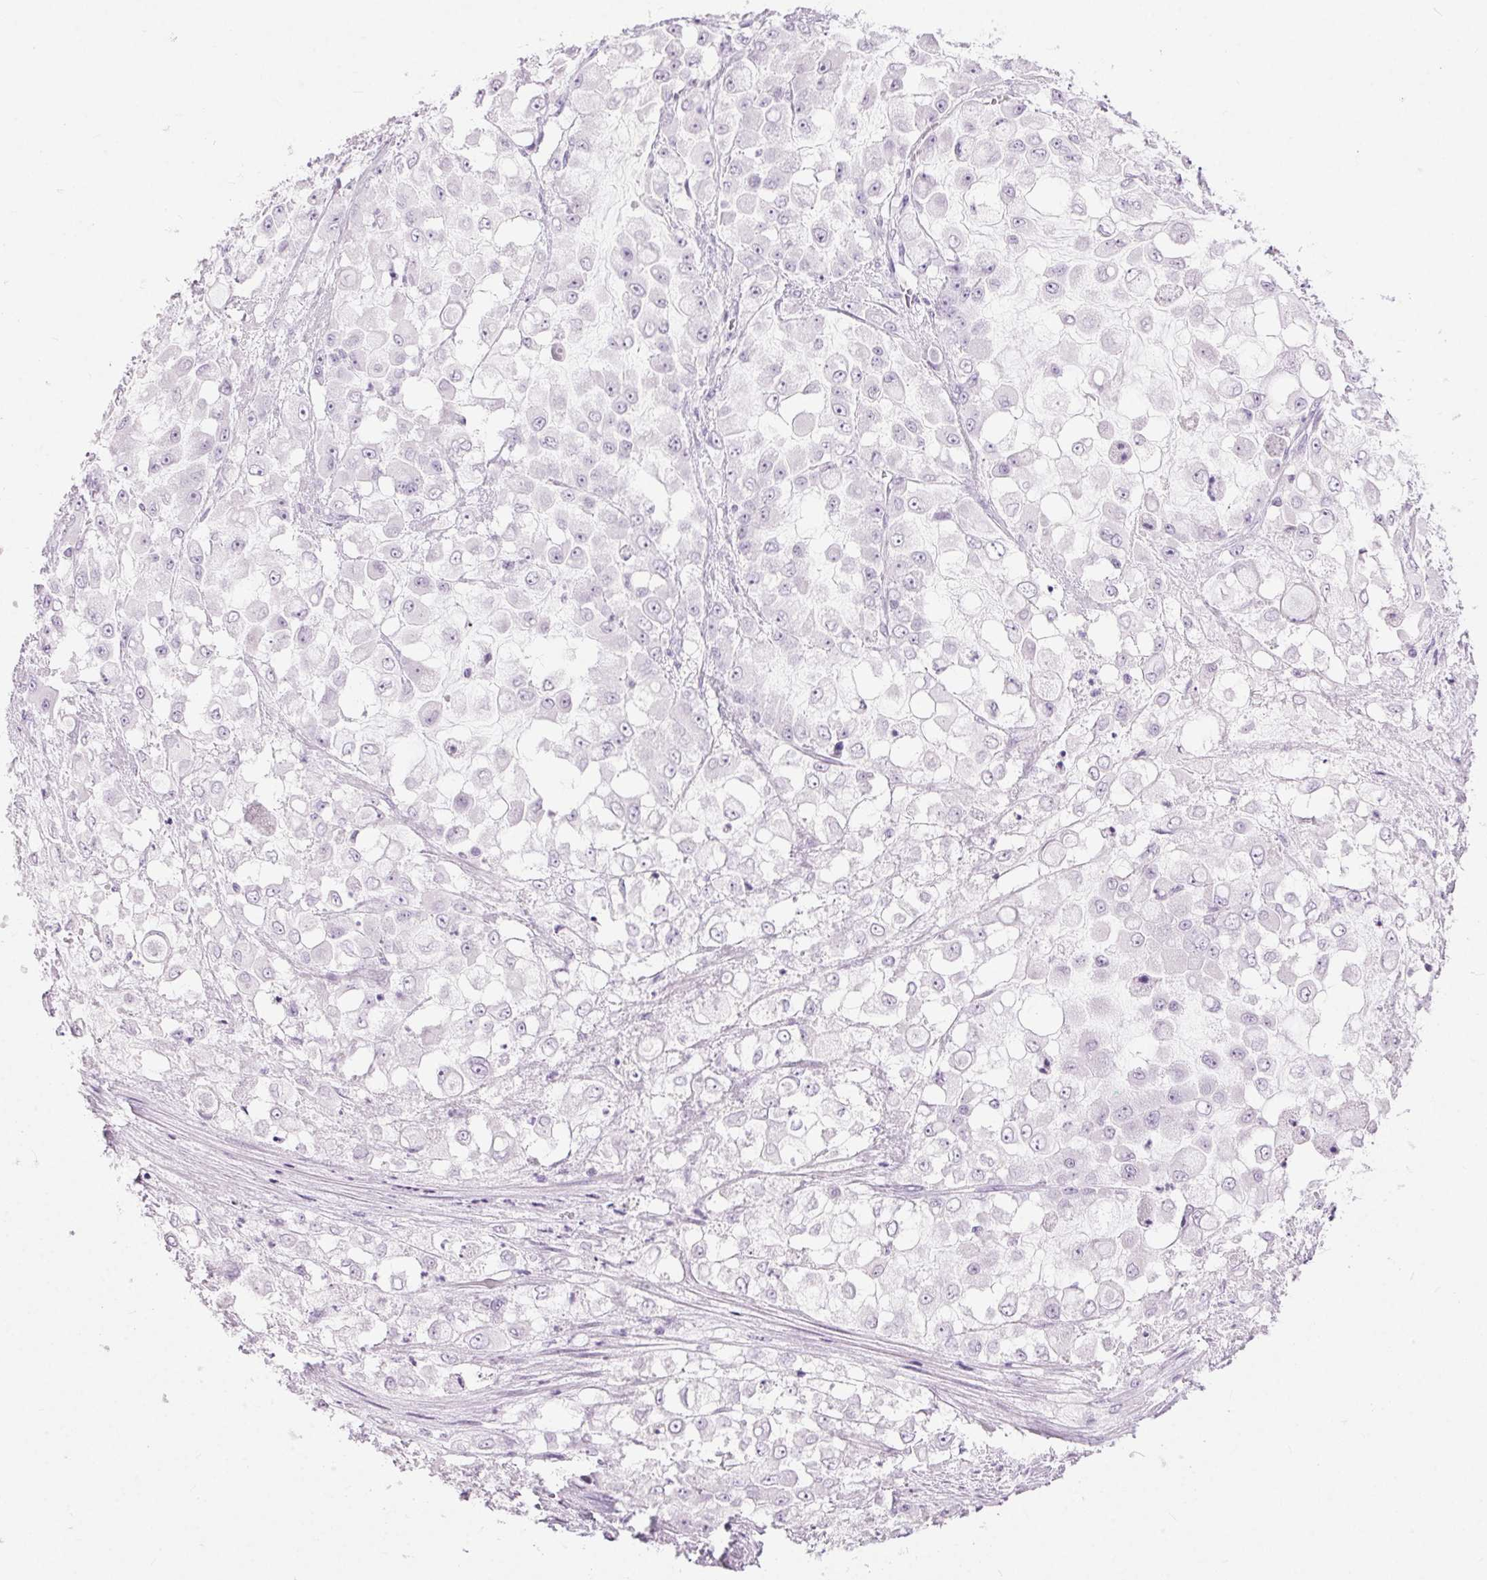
{"staining": {"intensity": "negative", "quantity": "none", "location": "none"}, "tissue": "stomach cancer", "cell_type": "Tumor cells", "image_type": "cancer", "snomed": [{"axis": "morphology", "description": "Adenocarcinoma, NOS"}, {"axis": "topography", "description": "Stomach"}], "caption": "High power microscopy photomicrograph of an immunohistochemistry micrograph of adenocarcinoma (stomach), revealing no significant positivity in tumor cells.", "gene": "BEND2", "patient": {"sex": "female", "age": 76}}